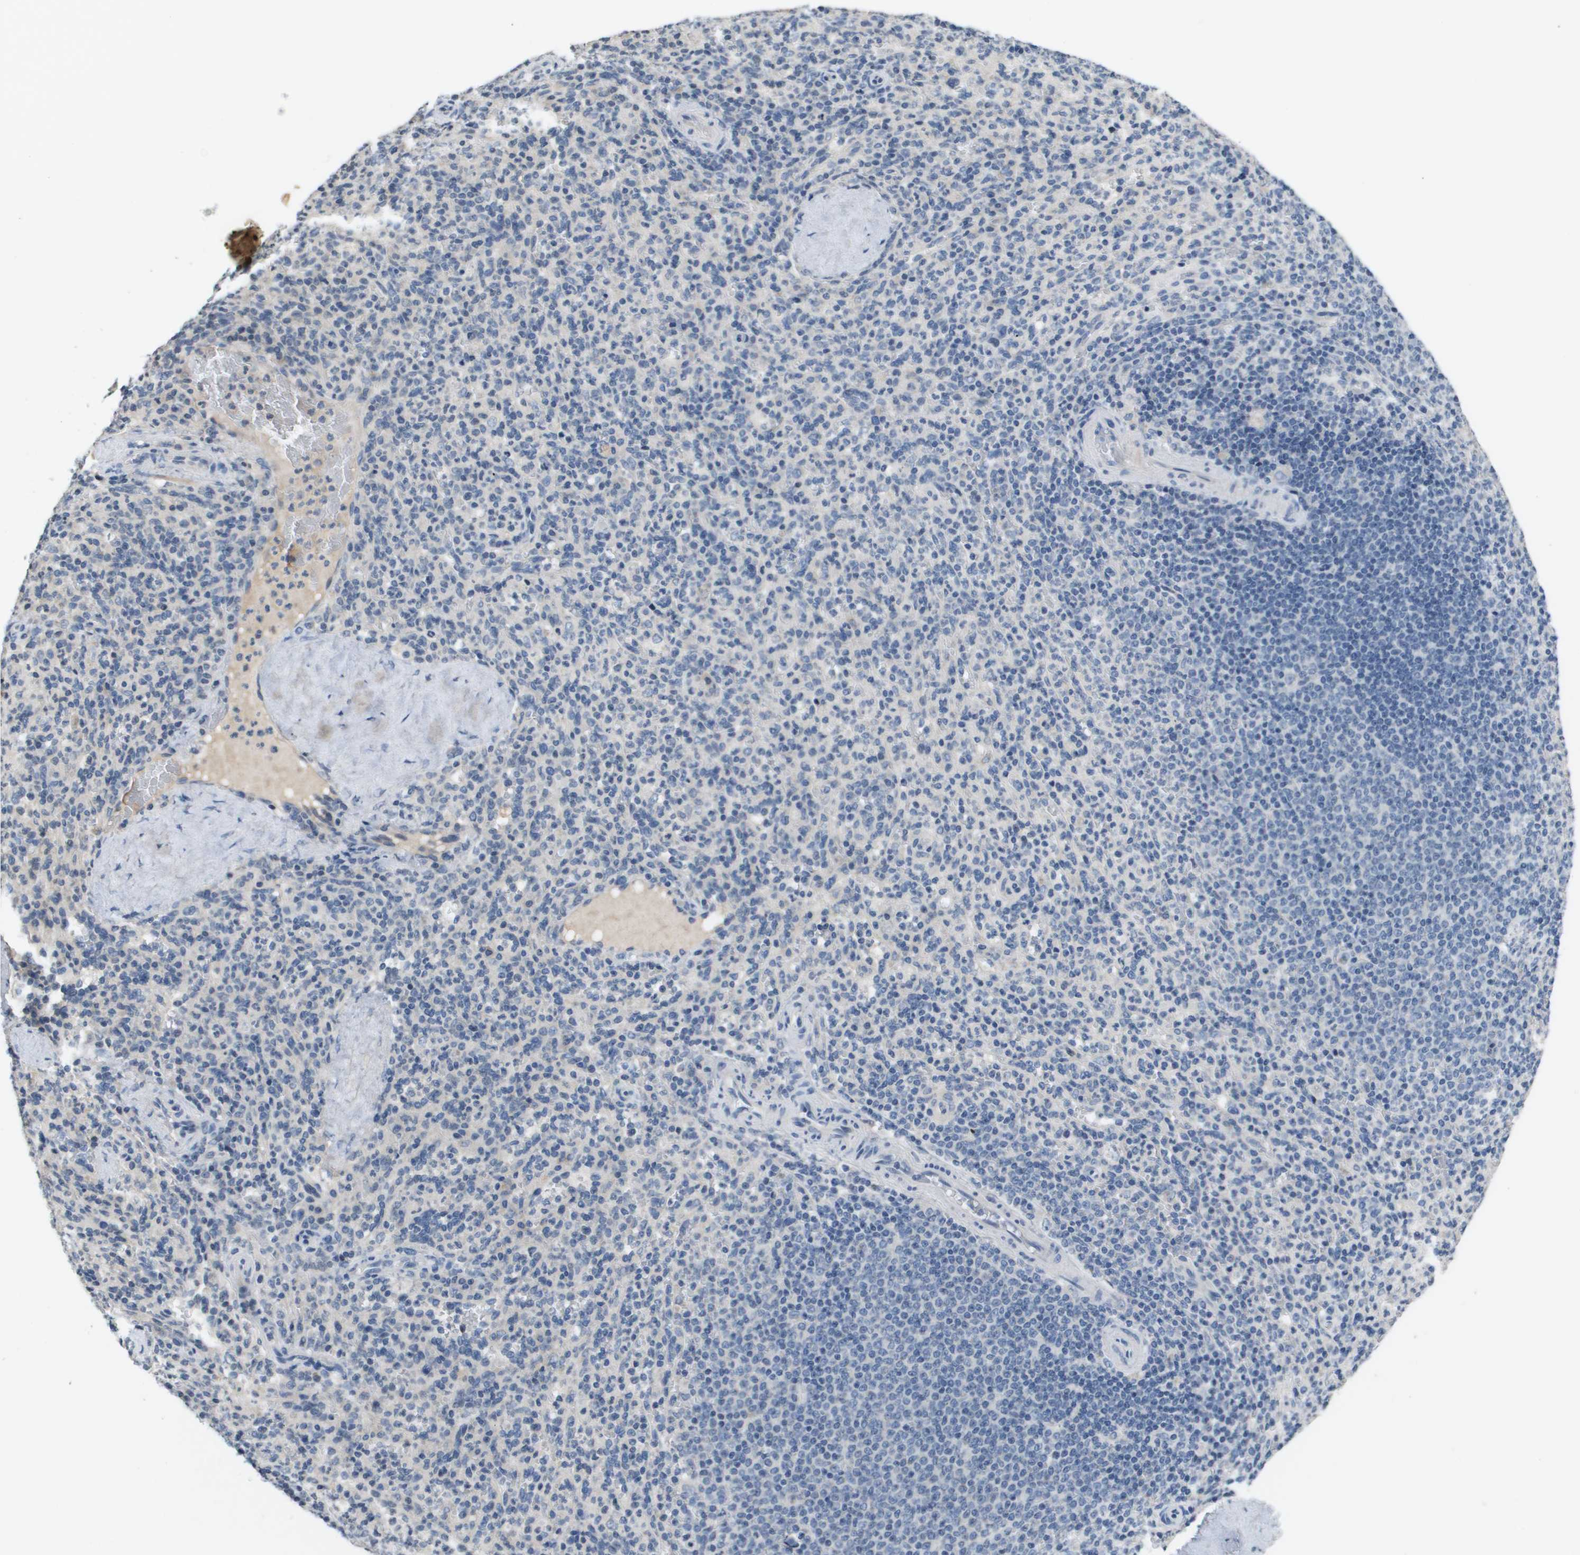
{"staining": {"intensity": "weak", "quantity": "<25%", "location": "cytoplasmic/membranous"}, "tissue": "spleen", "cell_type": "Cells in red pulp", "image_type": "normal", "snomed": [{"axis": "morphology", "description": "Normal tissue, NOS"}, {"axis": "topography", "description": "Spleen"}], "caption": "An immunohistochemistry photomicrograph of benign spleen is shown. There is no staining in cells in red pulp of spleen.", "gene": "CAPN11", "patient": {"sex": "male", "age": 36}}